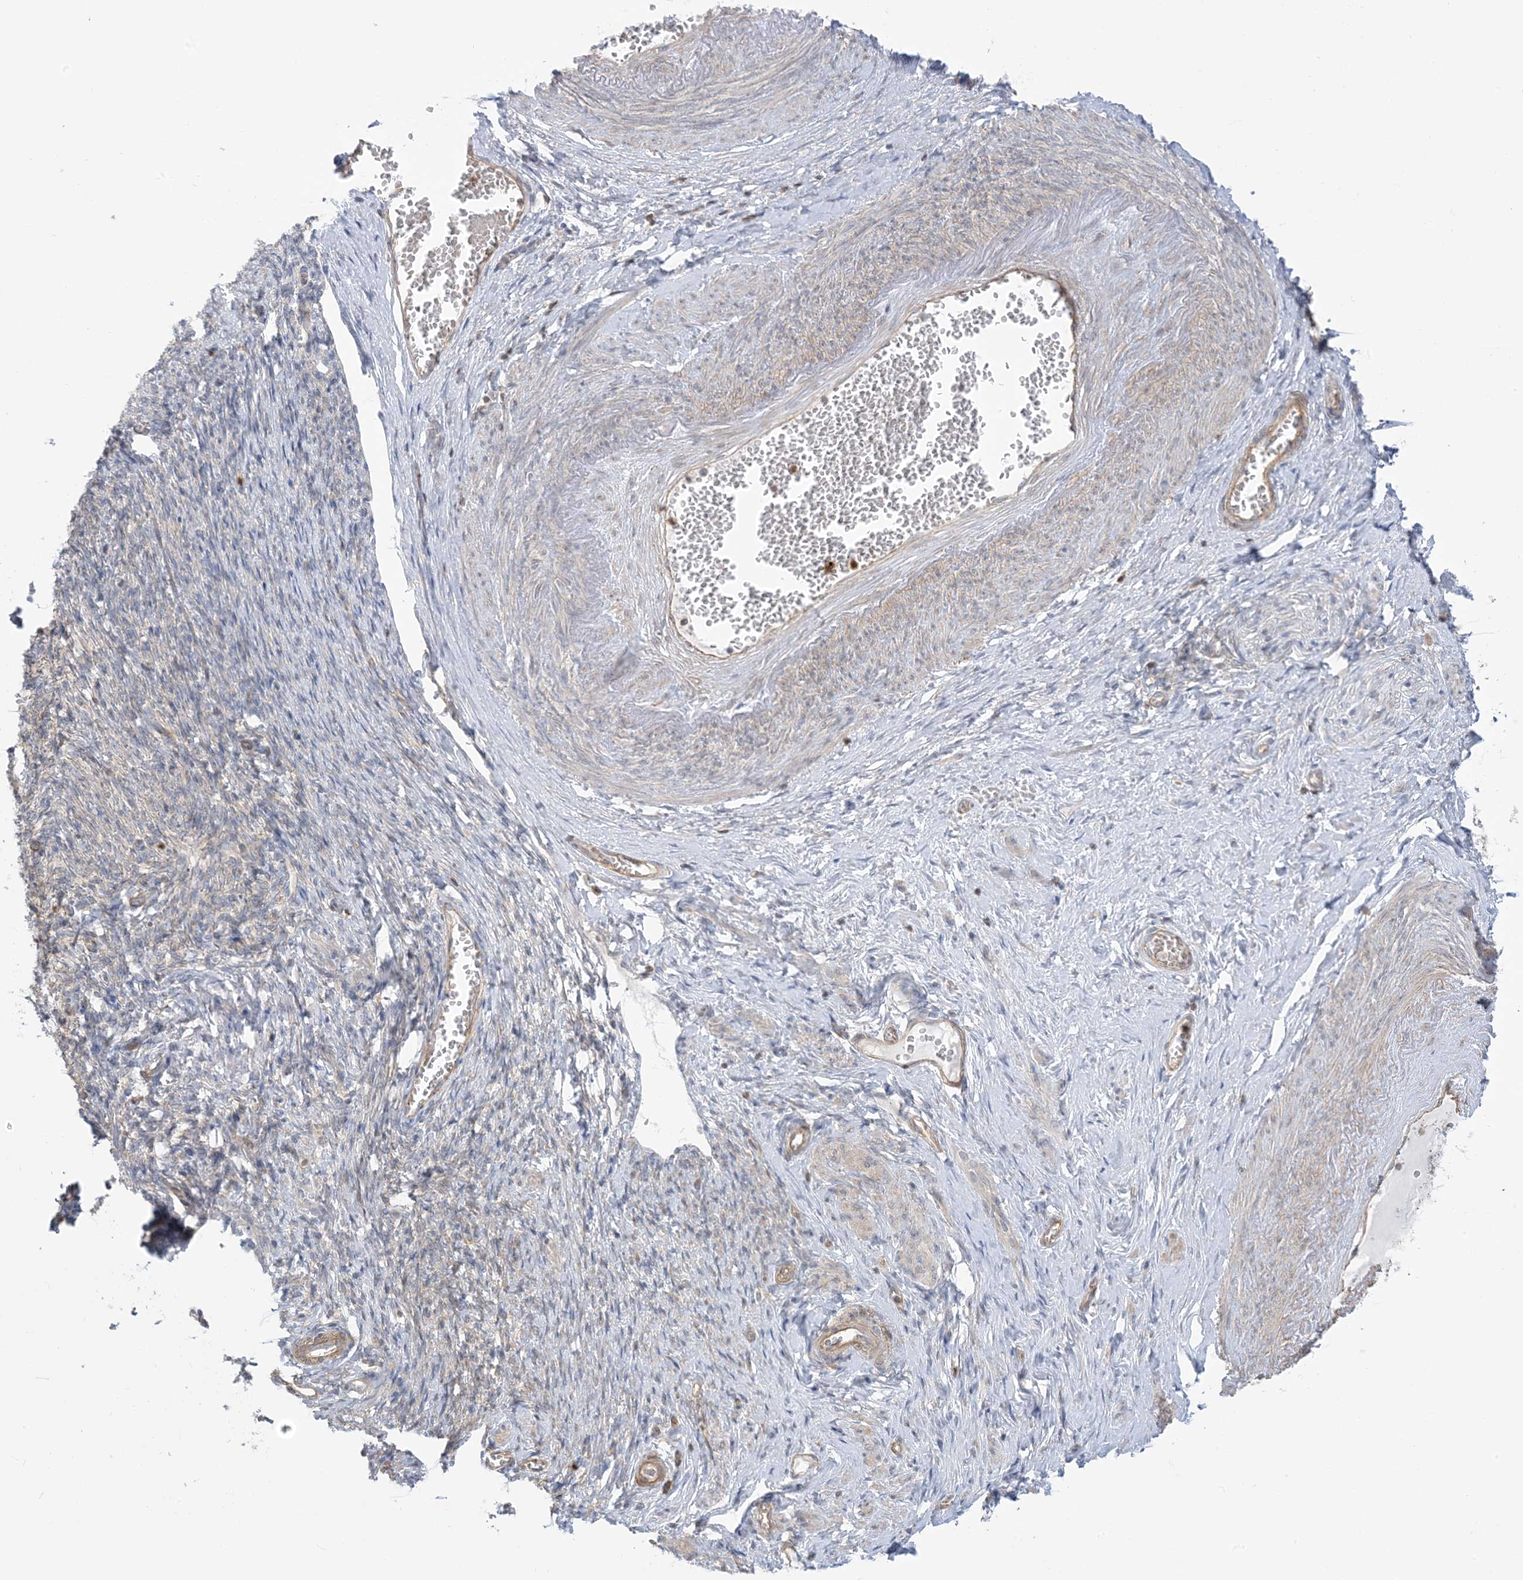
{"staining": {"intensity": "negative", "quantity": "none", "location": "none"}, "tissue": "adipose tissue", "cell_type": "Adipocytes", "image_type": "normal", "snomed": [{"axis": "morphology", "description": "Normal tissue, NOS"}, {"axis": "topography", "description": "Vascular tissue"}, {"axis": "topography", "description": "Fallopian tube"}, {"axis": "topography", "description": "Ovary"}], "caption": "Protein analysis of benign adipose tissue shows no significant positivity in adipocytes. (DAB (3,3'-diaminobenzidine) IHC with hematoxylin counter stain).", "gene": "ICMT", "patient": {"sex": "female", "age": 67}}